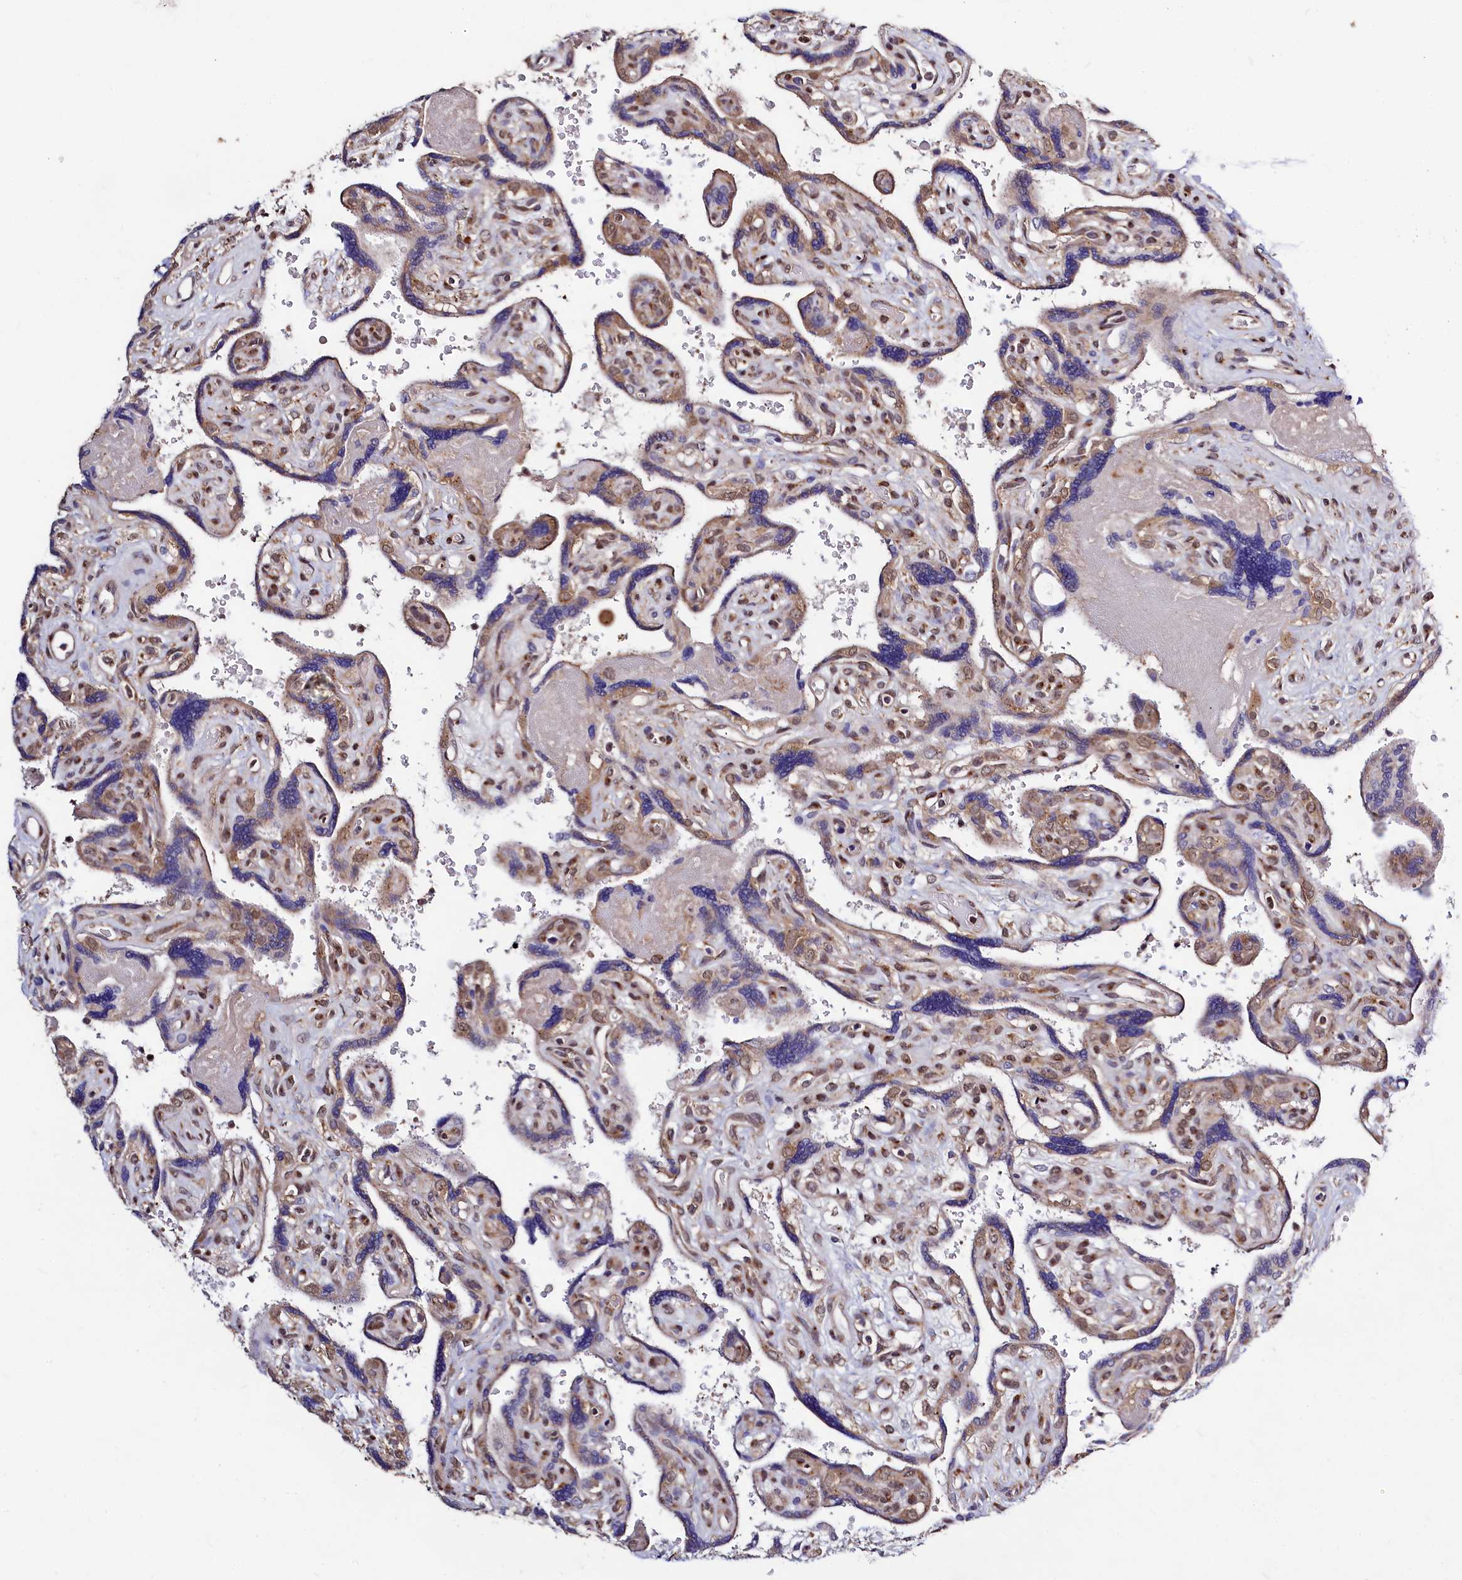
{"staining": {"intensity": "moderate", "quantity": "25%-75%", "location": "cytoplasmic/membranous"}, "tissue": "placenta", "cell_type": "Trophoblastic cells", "image_type": "normal", "snomed": [{"axis": "morphology", "description": "Normal tissue, NOS"}, {"axis": "topography", "description": "Placenta"}], "caption": "Trophoblastic cells reveal moderate cytoplasmic/membranous staining in about 25%-75% of cells in benign placenta. Nuclei are stained in blue.", "gene": "SEC24C", "patient": {"sex": "female", "age": 39}}